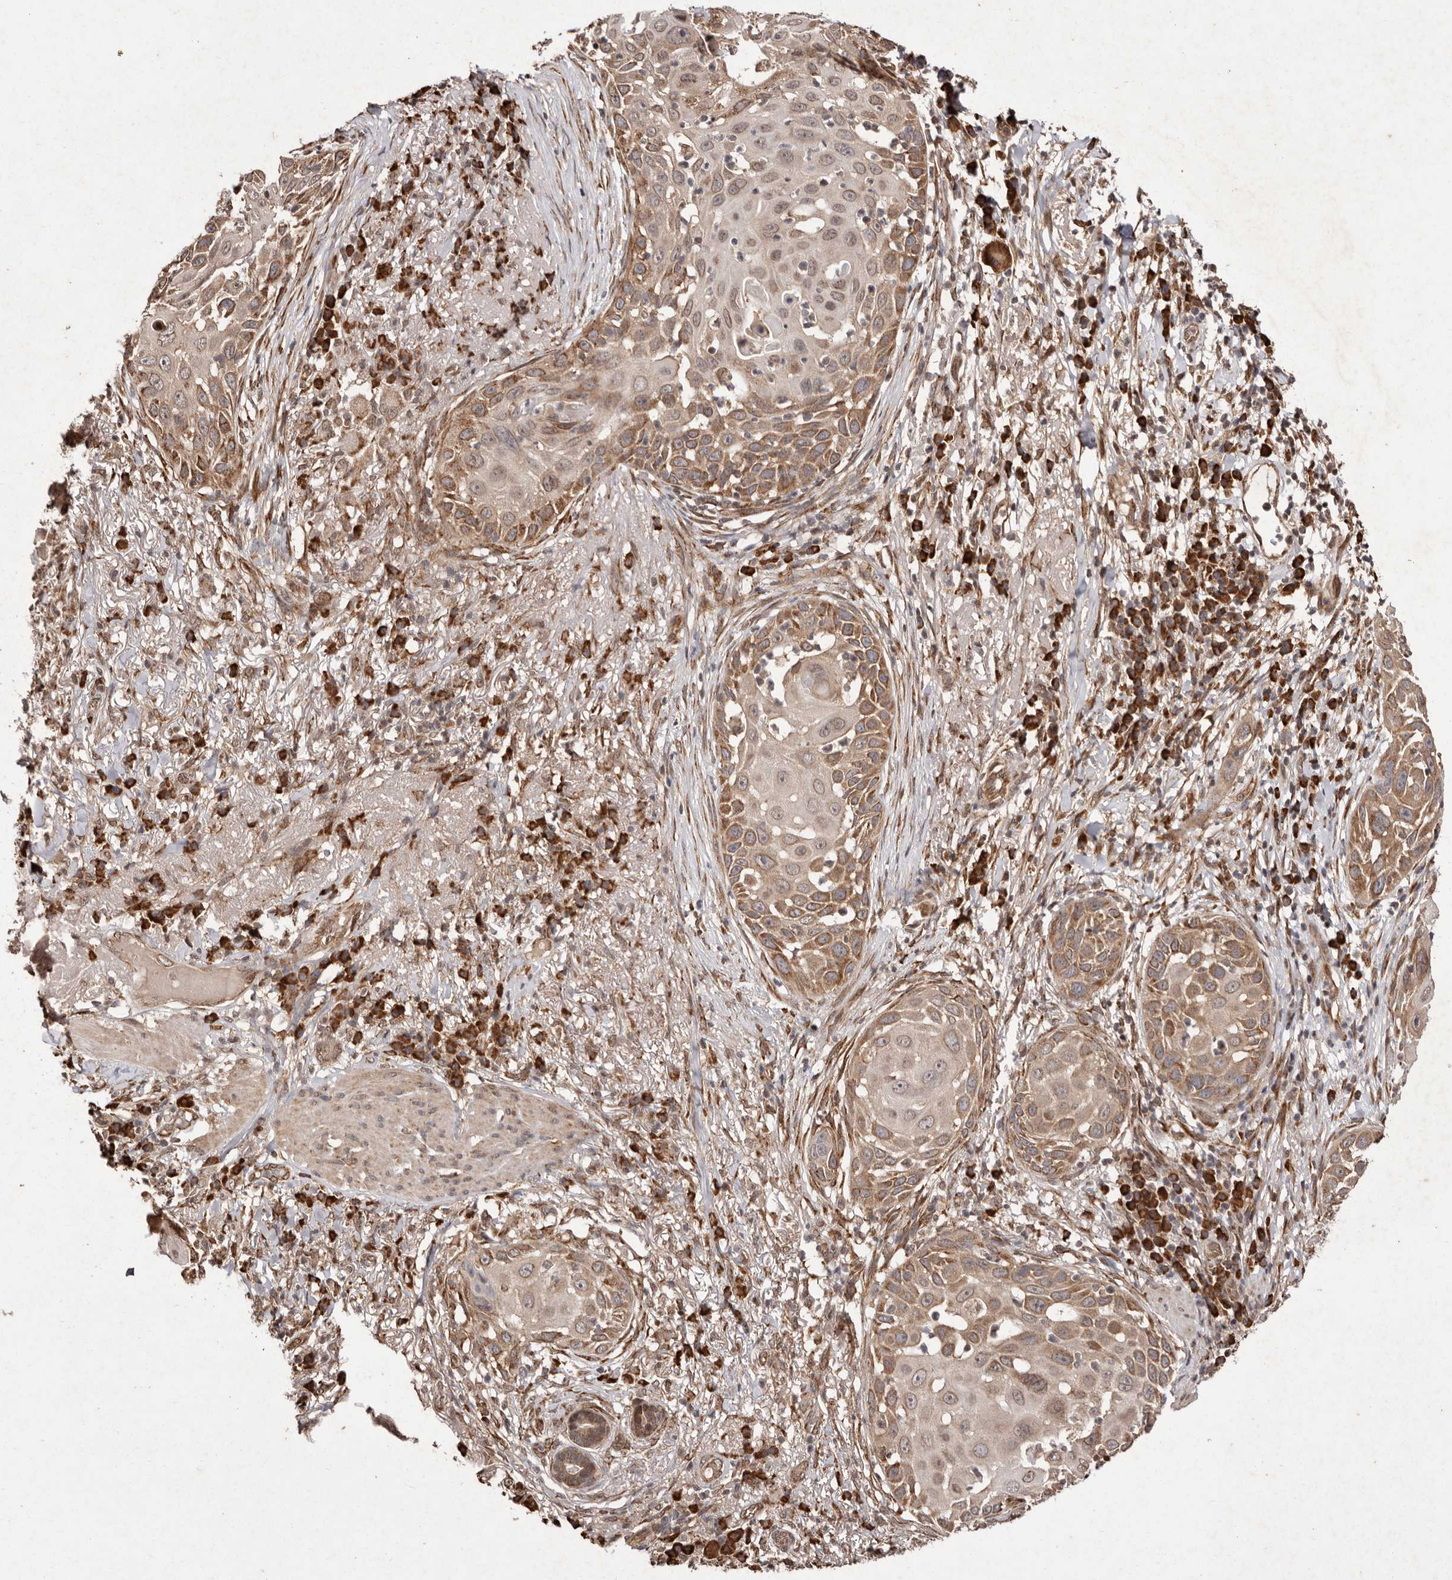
{"staining": {"intensity": "moderate", "quantity": ">75%", "location": "cytoplasmic/membranous"}, "tissue": "skin cancer", "cell_type": "Tumor cells", "image_type": "cancer", "snomed": [{"axis": "morphology", "description": "Squamous cell carcinoma, NOS"}, {"axis": "topography", "description": "Skin"}], "caption": "A brown stain highlights moderate cytoplasmic/membranous expression of a protein in human skin cancer (squamous cell carcinoma) tumor cells. (IHC, brightfield microscopy, high magnification).", "gene": "LRGUK", "patient": {"sex": "female", "age": 44}}